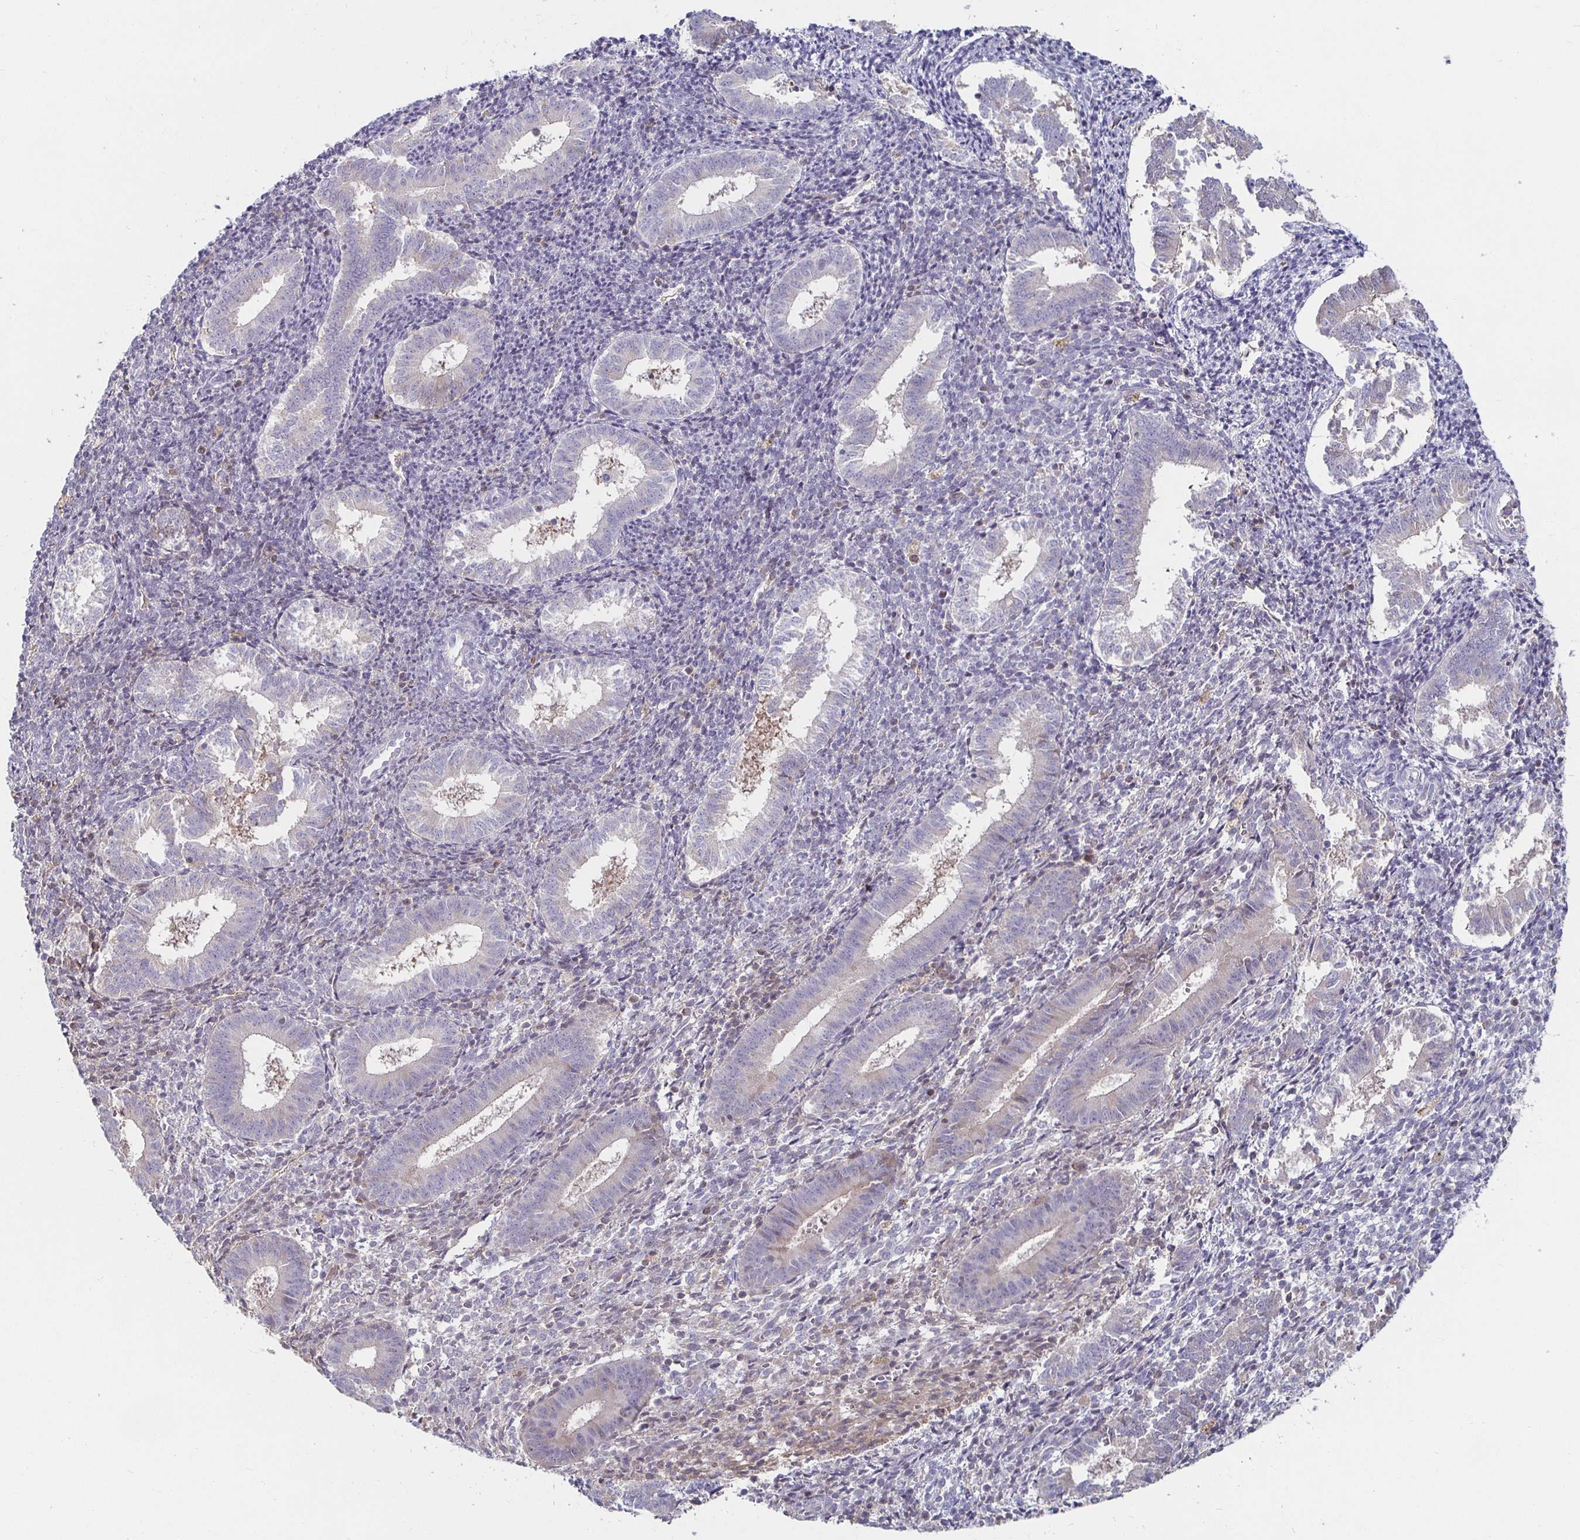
{"staining": {"intensity": "negative", "quantity": "none", "location": "none"}, "tissue": "endometrium", "cell_type": "Cells in endometrial stroma", "image_type": "normal", "snomed": [{"axis": "morphology", "description": "Normal tissue, NOS"}, {"axis": "topography", "description": "Endometrium"}], "caption": "IHC histopathology image of normal human endometrium stained for a protein (brown), which reveals no staining in cells in endometrial stroma.", "gene": "RNF144B", "patient": {"sex": "female", "age": 25}}